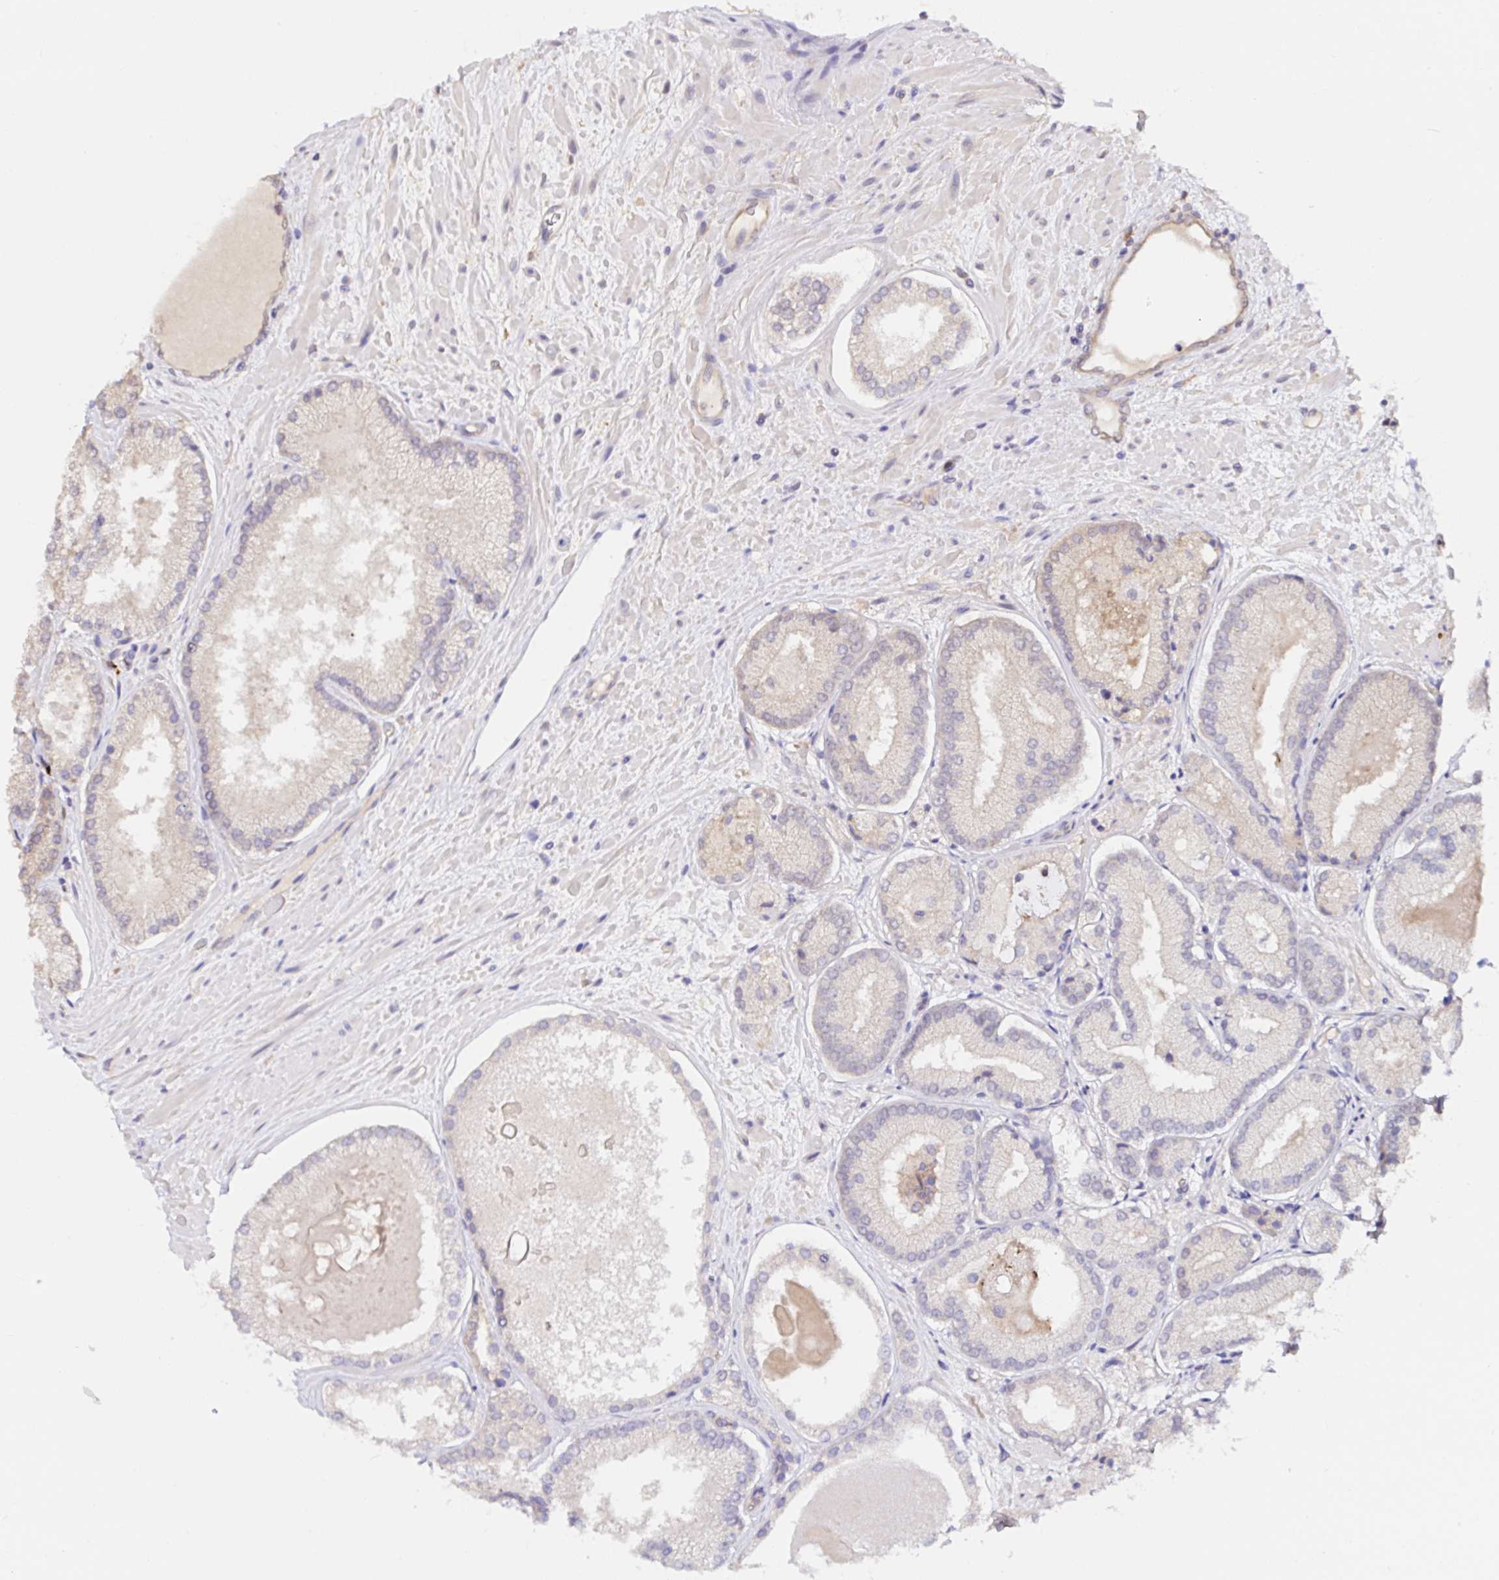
{"staining": {"intensity": "weak", "quantity": "<25%", "location": "cytoplasmic/membranous"}, "tissue": "prostate cancer", "cell_type": "Tumor cells", "image_type": "cancer", "snomed": [{"axis": "morphology", "description": "Adenocarcinoma, High grade"}, {"axis": "topography", "description": "Prostate"}], "caption": "There is no significant positivity in tumor cells of prostate cancer (high-grade adenocarcinoma).", "gene": "RSRP1", "patient": {"sex": "male", "age": 73}}